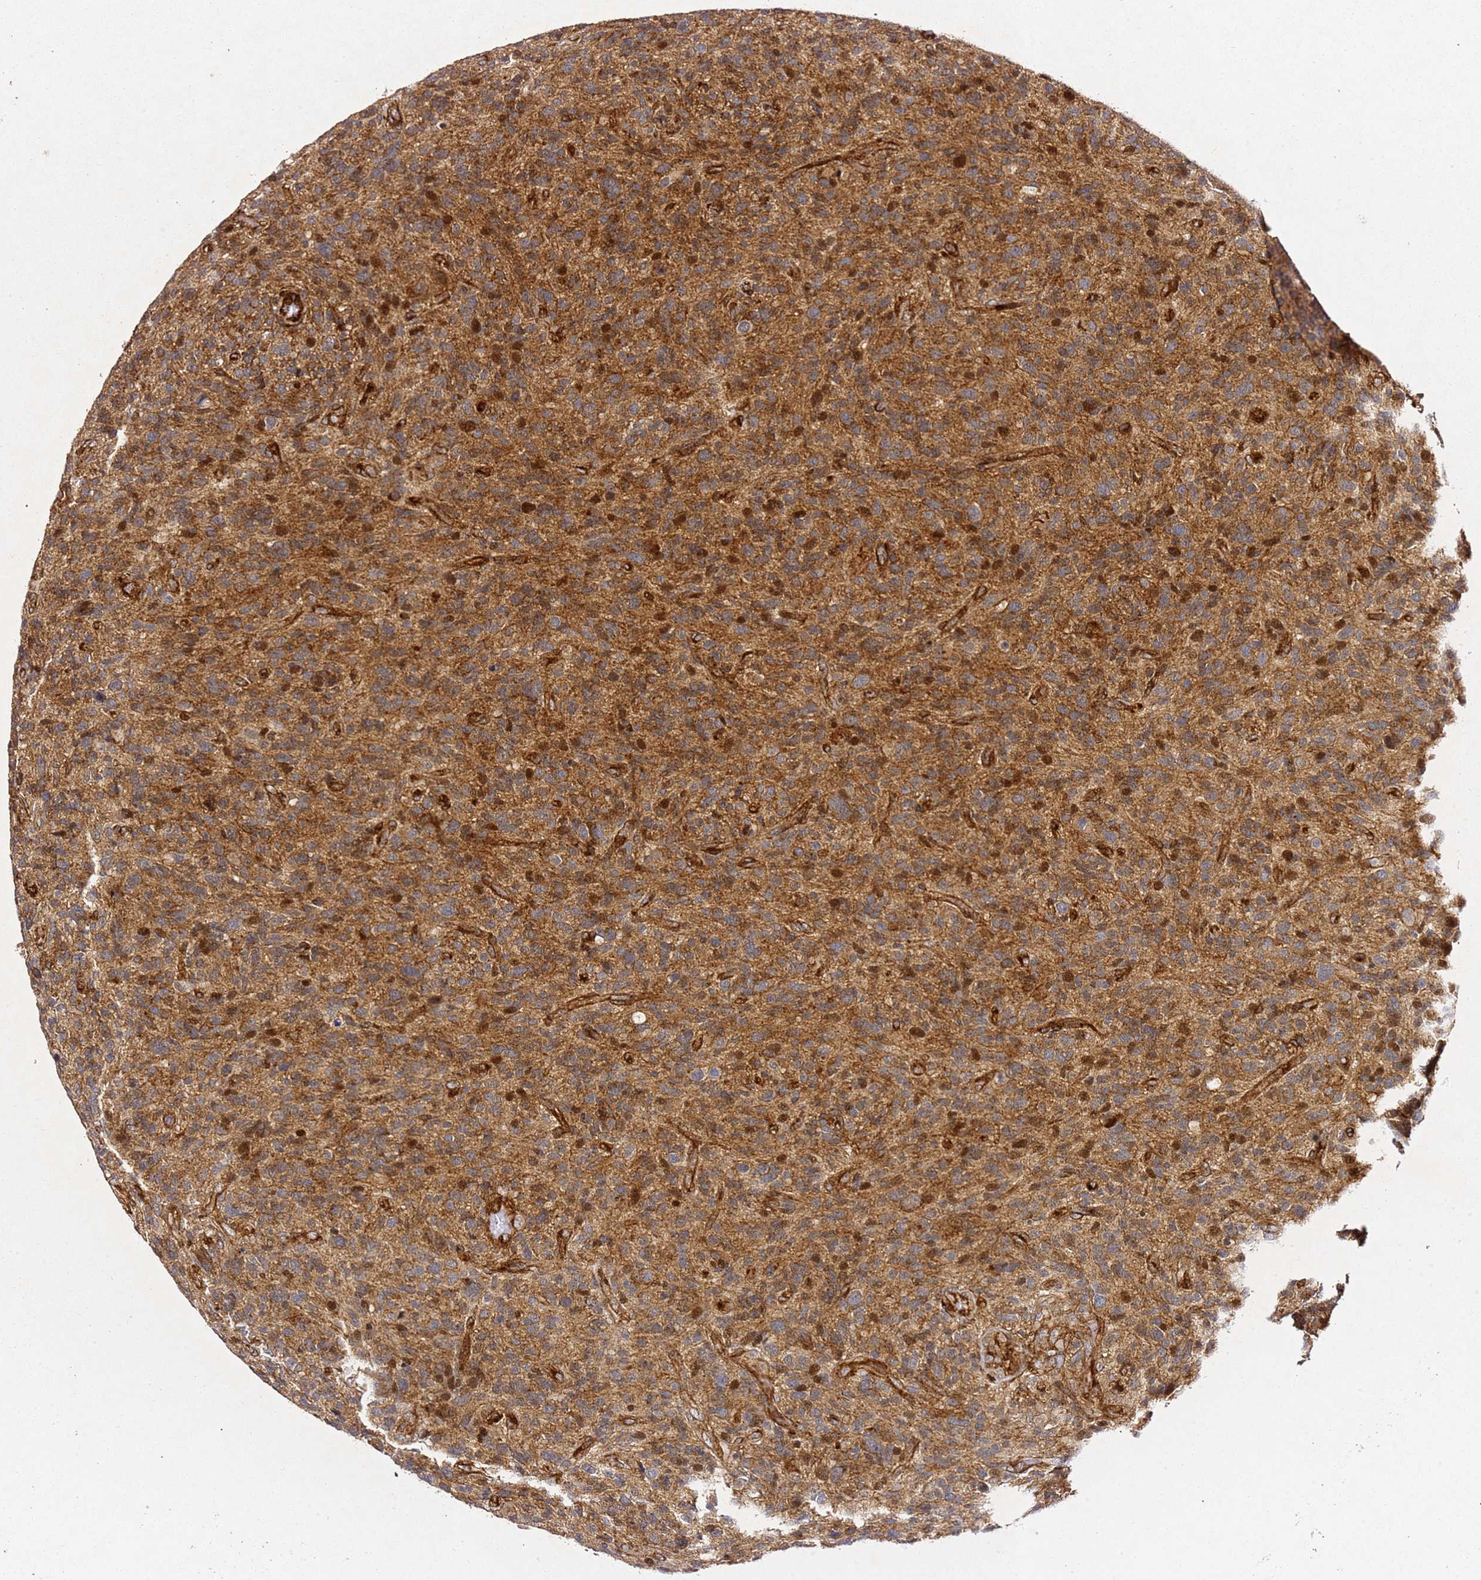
{"staining": {"intensity": "moderate", "quantity": "25%-75%", "location": "cytoplasmic/membranous,nuclear"}, "tissue": "glioma", "cell_type": "Tumor cells", "image_type": "cancer", "snomed": [{"axis": "morphology", "description": "Glioma, malignant, High grade"}, {"axis": "topography", "description": "Brain"}], "caption": "Immunohistochemical staining of malignant glioma (high-grade) displays moderate cytoplasmic/membranous and nuclear protein positivity in about 25%-75% of tumor cells. The staining was performed using DAB (3,3'-diaminobenzidine), with brown indicating positive protein expression. Nuclei are stained blue with hematoxylin.", "gene": "ZNF296", "patient": {"sex": "male", "age": 47}}